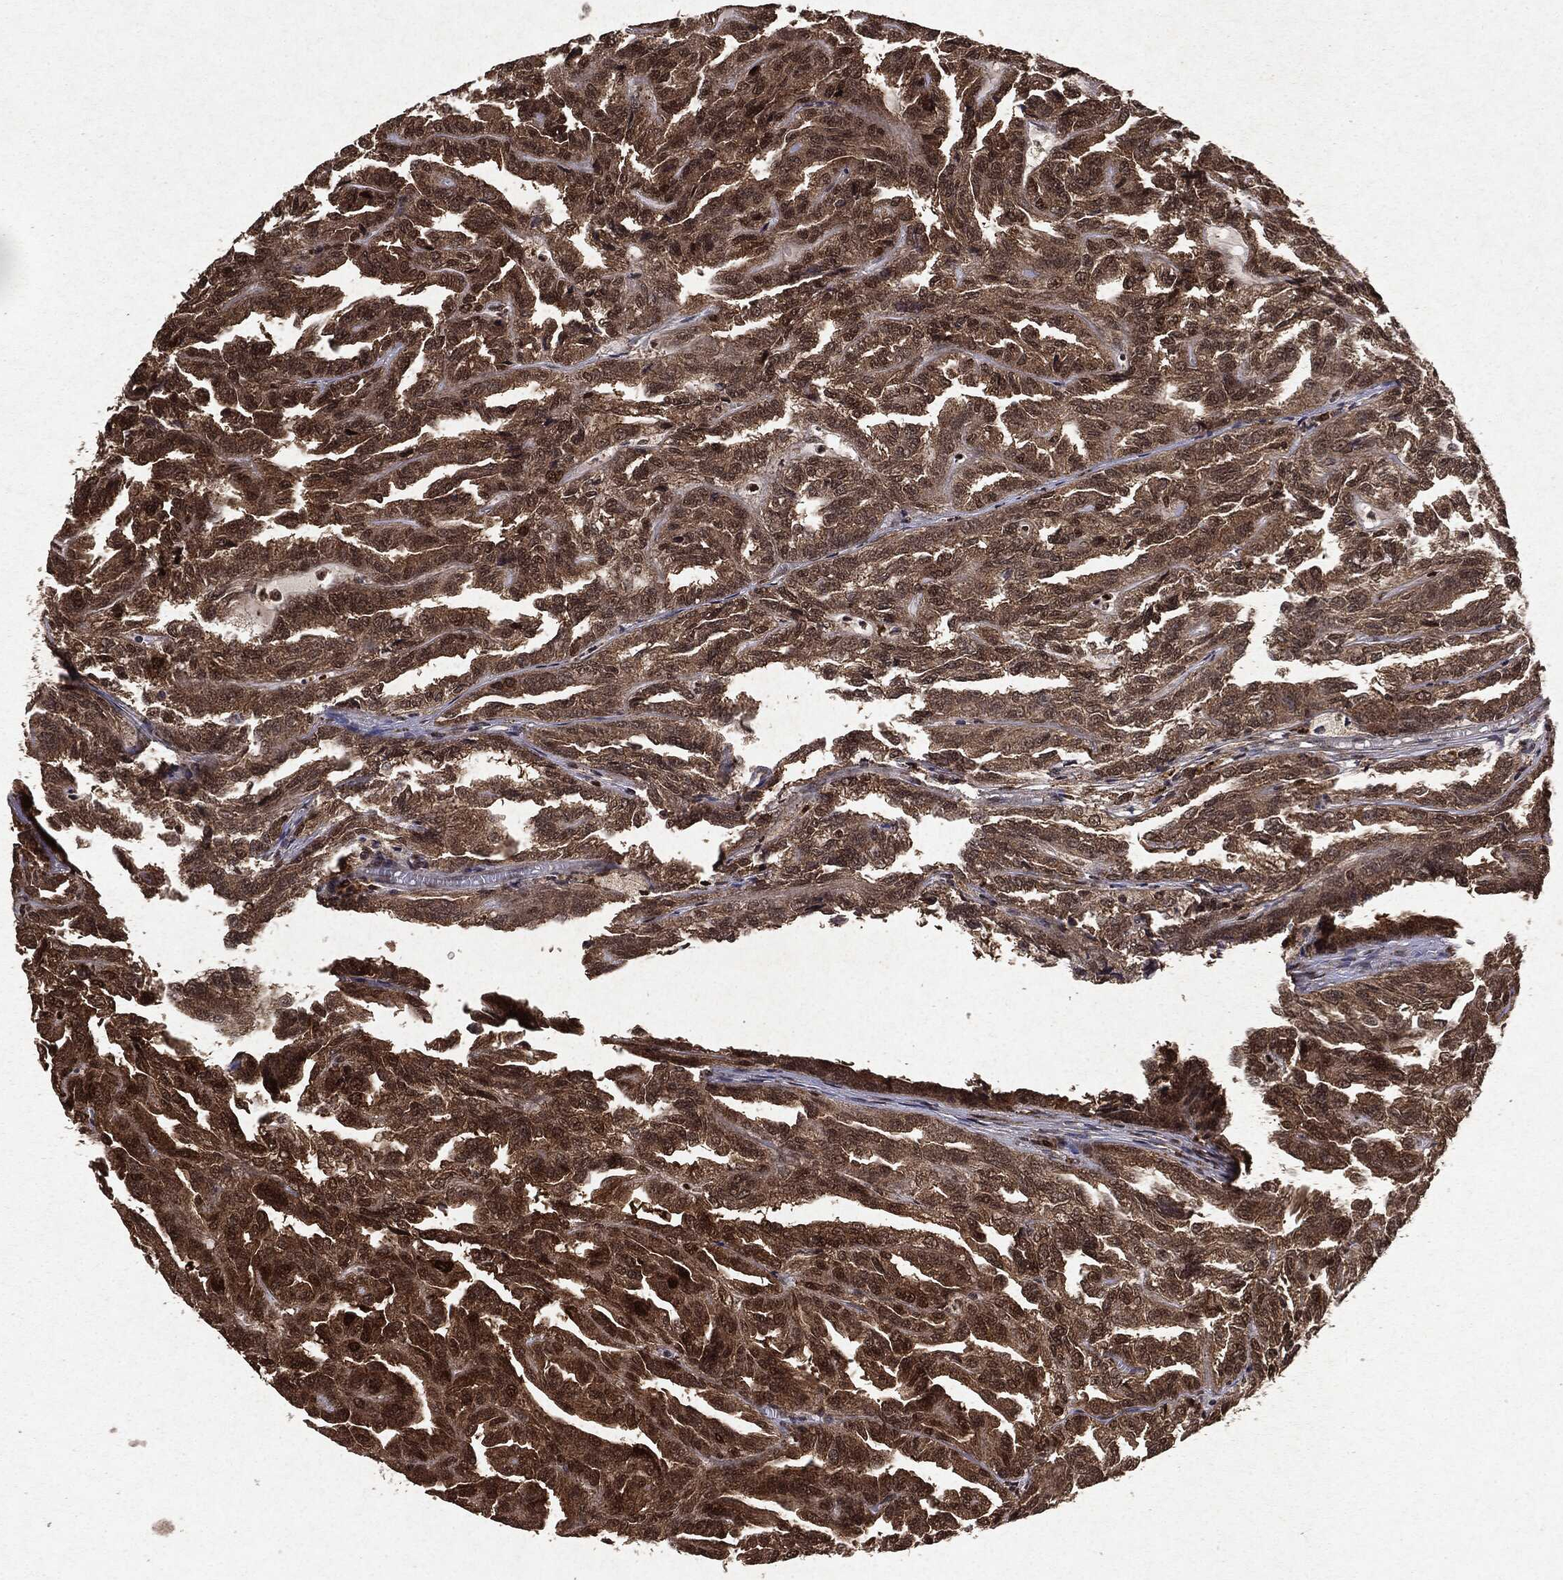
{"staining": {"intensity": "moderate", "quantity": ">75%", "location": "cytoplasmic/membranous,nuclear"}, "tissue": "renal cancer", "cell_type": "Tumor cells", "image_type": "cancer", "snomed": [{"axis": "morphology", "description": "Adenocarcinoma, NOS"}, {"axis": "topography", "description": "Kidney"}], "caption": "IHC of adenocarcinoma (renal) exhibits medium levels of moderate cytoplasmic/membranous and nuclear positivity in approximately >75% of tumor cells. The staining is performed using DAB (3,3'-diaminobenzidine) brown chromogen to label protein expression. The nuclei are counter-stained blue using hematoxylin.", "gene": "PEBP1", "patient": {"sex": "male", "age": 79}}